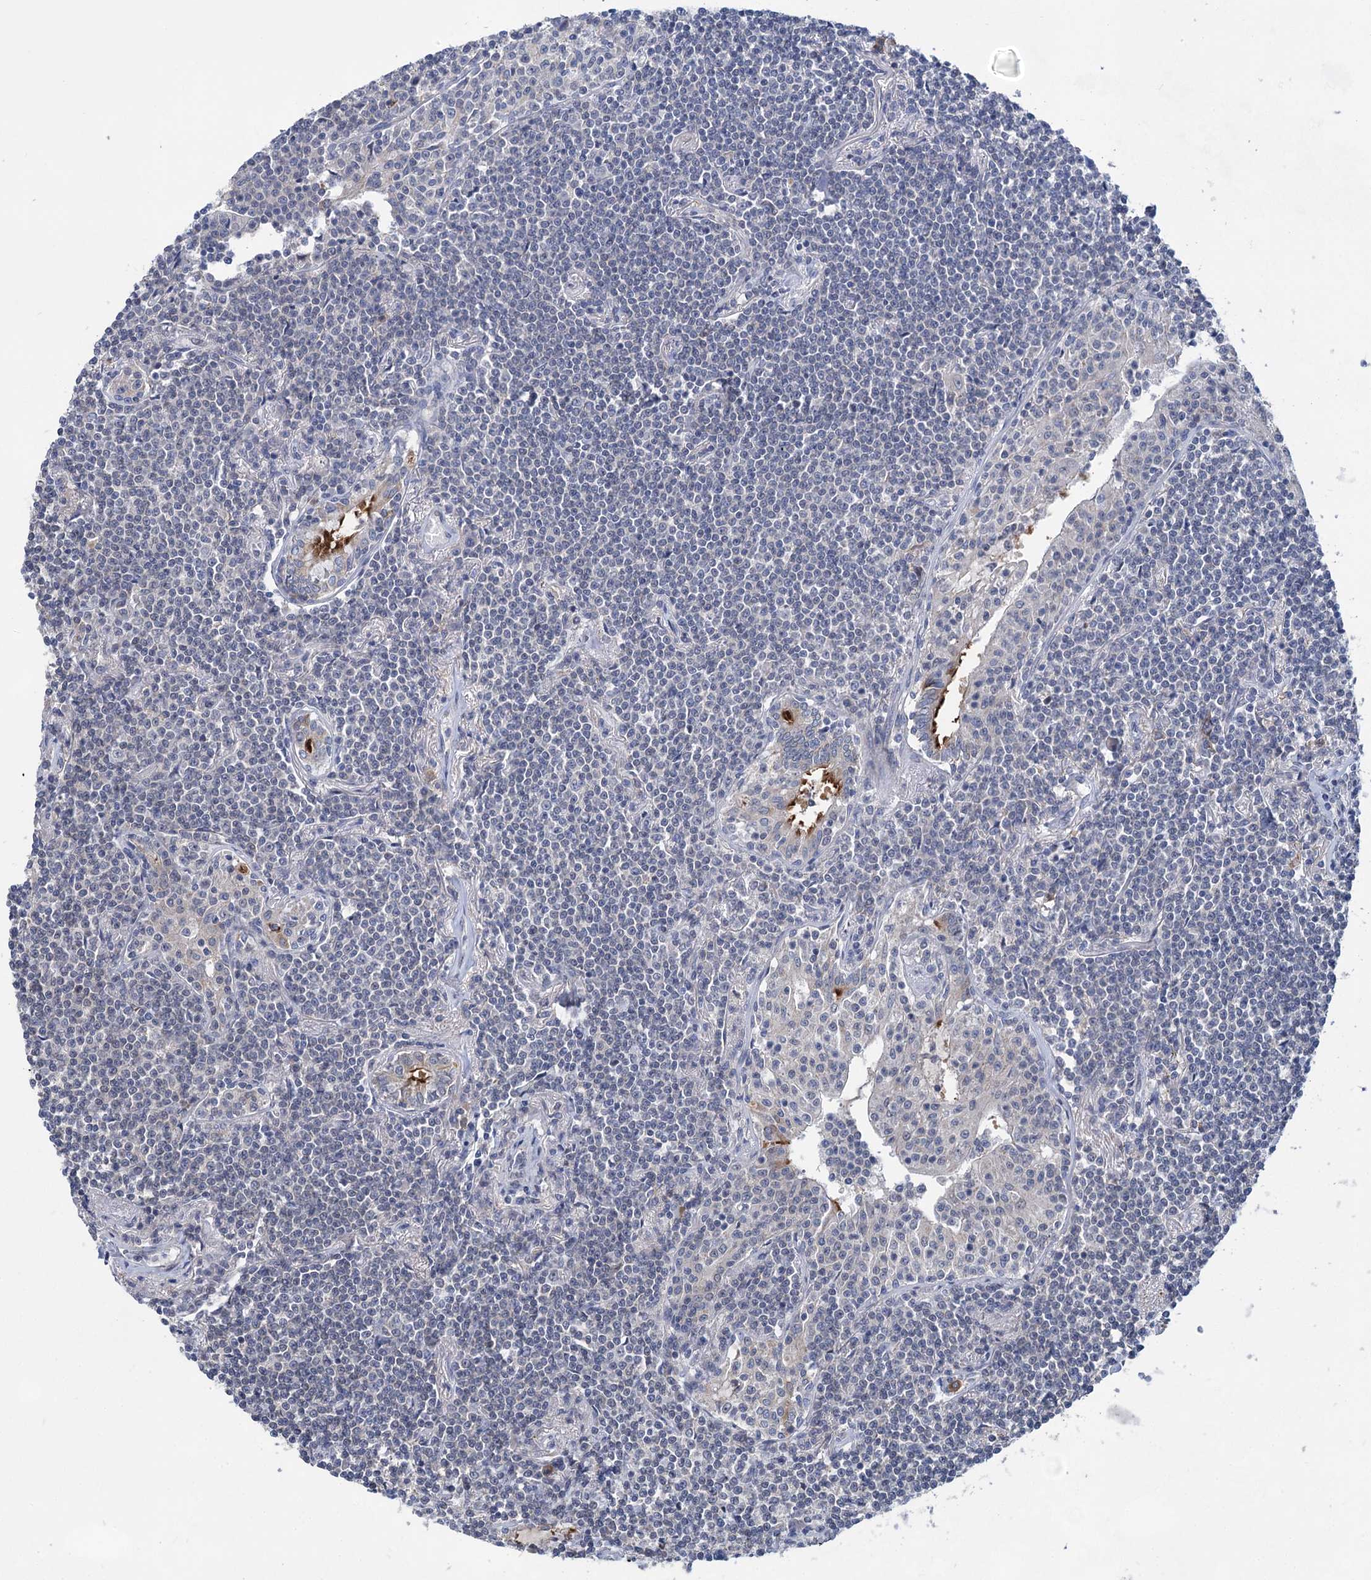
{"staining": {"intensity": "negative", "quantity": "none", "location": "none"}, "tissue": "lymphoma", "cell_type": "Tumor cells", "image_type": "cancer", "snomed": [{"axis": "morphology", "description": "Malignant lymphoma, non-Hodgkin's type, Low grade"}, {"axis": "topography", "description": "Lung"}], "caption": "The histopathology image shows no staining of tumor cells in malignant lymphoma, non-Hodgkin's type (low-grade). (Immunohistochemistry (ihc), brightfield microscopy, high magnification).", "gene": "TTC17", "patient": {"sex": "female", "age": 71}}